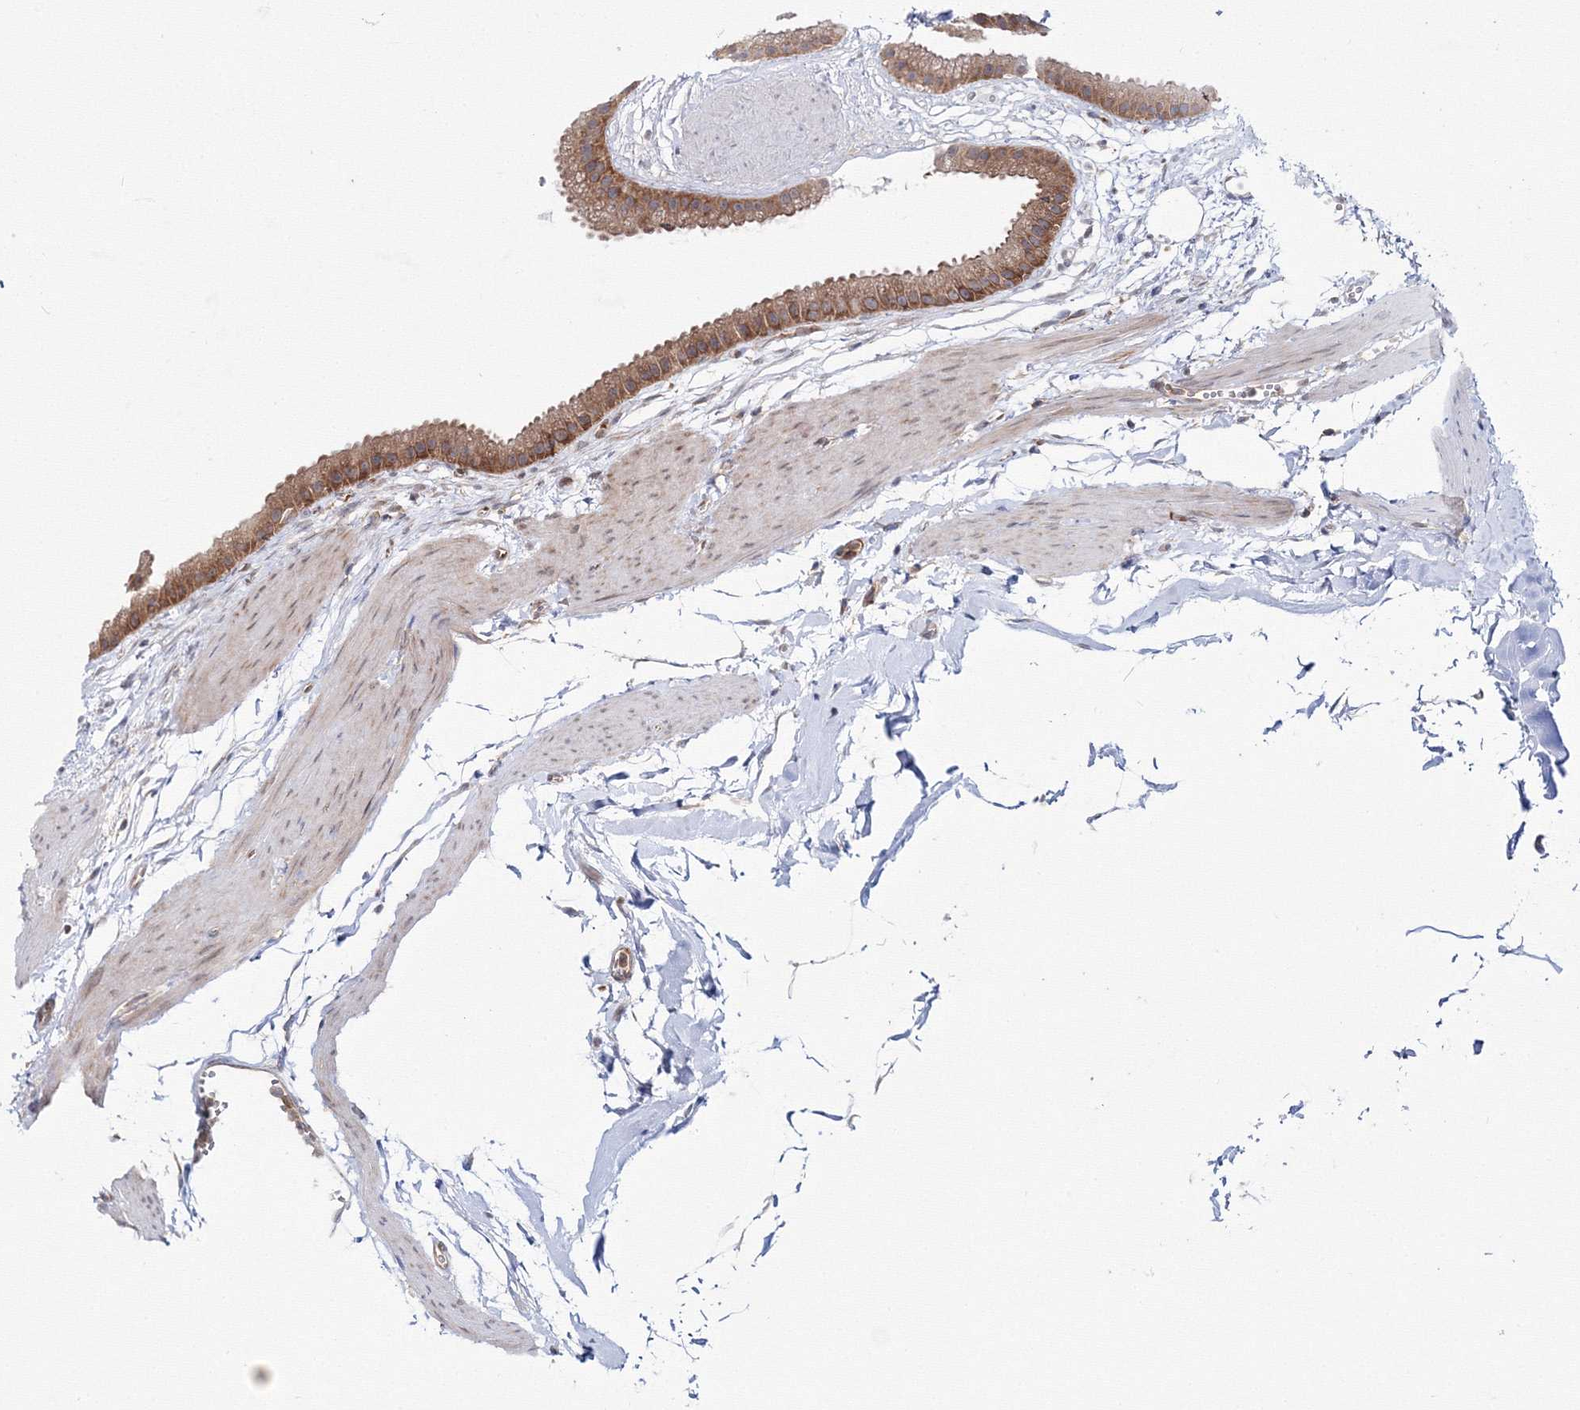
{"staining": {"intensity": "strong", "quantity": ">75%", "location": "cytoplasmic/membranous"}, "tissue": "gallbladder", "cell_type": "Glandular cells", "image_type": "normal", "snomed": [{"axis": "morphology", "description": "Normal tissue, NOS"}, {"axis": "topography", "description": "Gallbladder"}], "caption": "The image shows staining of normal gallbladder, revealing strong cytoplasmic/membranous protein staining (brown color) within glandular cells. (brown staining indicates protein expression, while blue staining denotes nuclei).", "gene": "HARS1", "patient": {"sex": "female", "age": 64}}